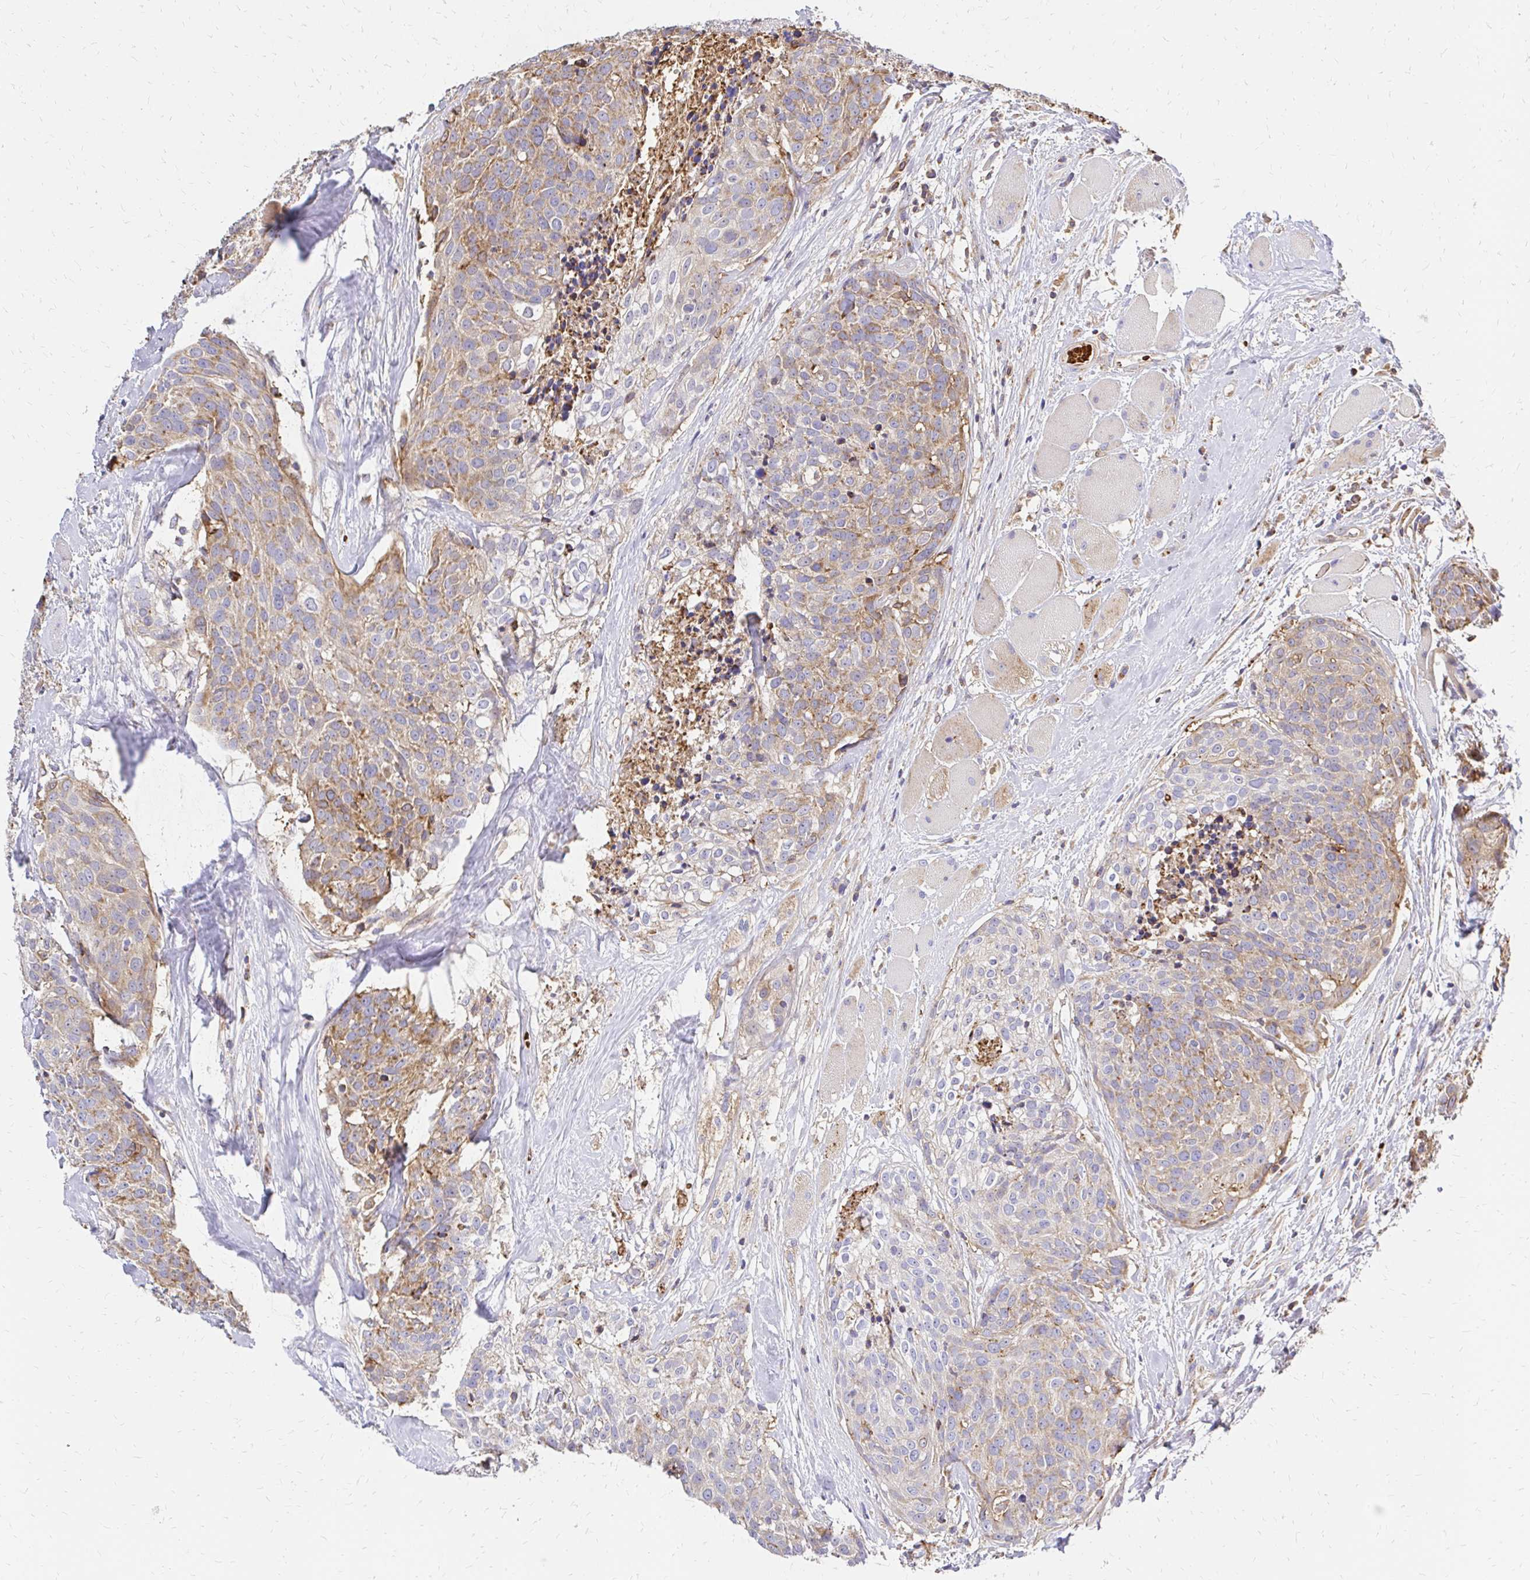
{"staining": {"intensity": "moderate", "quantity": "25%-75%", "location": "cytoplasmic/membranous"}, "tissue": "head and neck cancer", "cell_type": "Tumor cells", "image_type": "cancer", "snomed": [{"axis": "morphology", "description": "Squamous cell carcinoma, NOS"}, {"axis": "topography", "description": "Oral tissue"}, {"axis": "topography", "description": "Head-Neck"}], "caption": "Tumor cells display medium levels of moderate cytoplasmic/membranous positivity in approximately 25%-75% of cells in head and neck cancer (squamous cell carcinoma).", "gene": "MRPL13", "patient": {"sex": "male", "age": 64}}